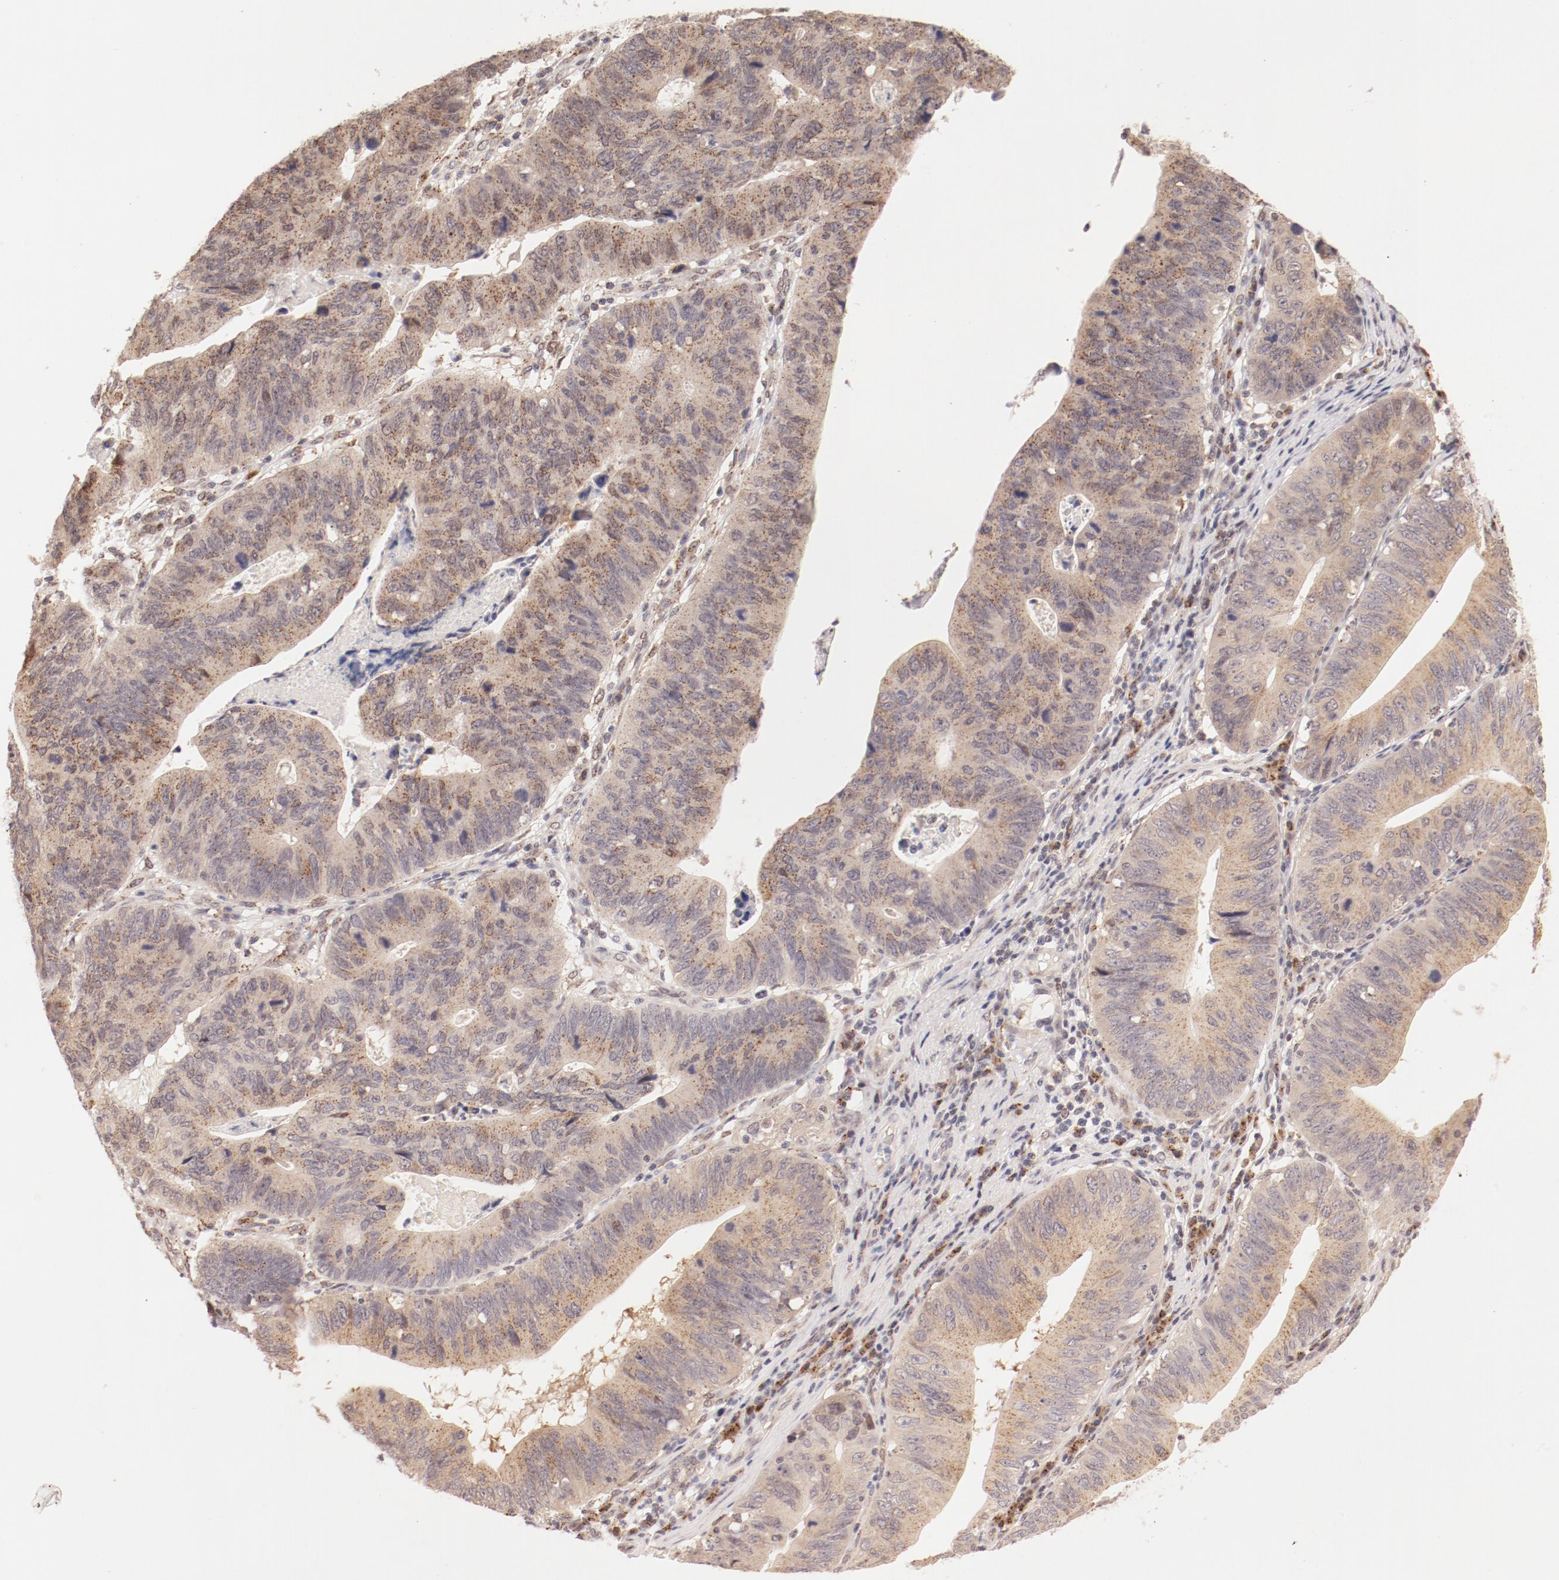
{"staining": {"intensity": "weak", "quantity": "<25%", "location": "cytoplasmic/membranous"}, "tissue": "stomach cancer", "cell_type": "Tumor cells", "image_type": "cancer", "snomed": [{"axis": "morphology", "description": "Adenocarcinoma, NOS"}, {"axis": "topography", "description": "Stomach"}], "caption": "Immunohistochemistry (IHC) histopathology image of neoplastic tissue: stomach cancer (adenocarcinoma) stained with DAB (3,3'-diaminobenzidine) displays no significant protein expression in tumor cells.", "gene": "RPL12", "patient": {"sex": "male", "age": 59}}